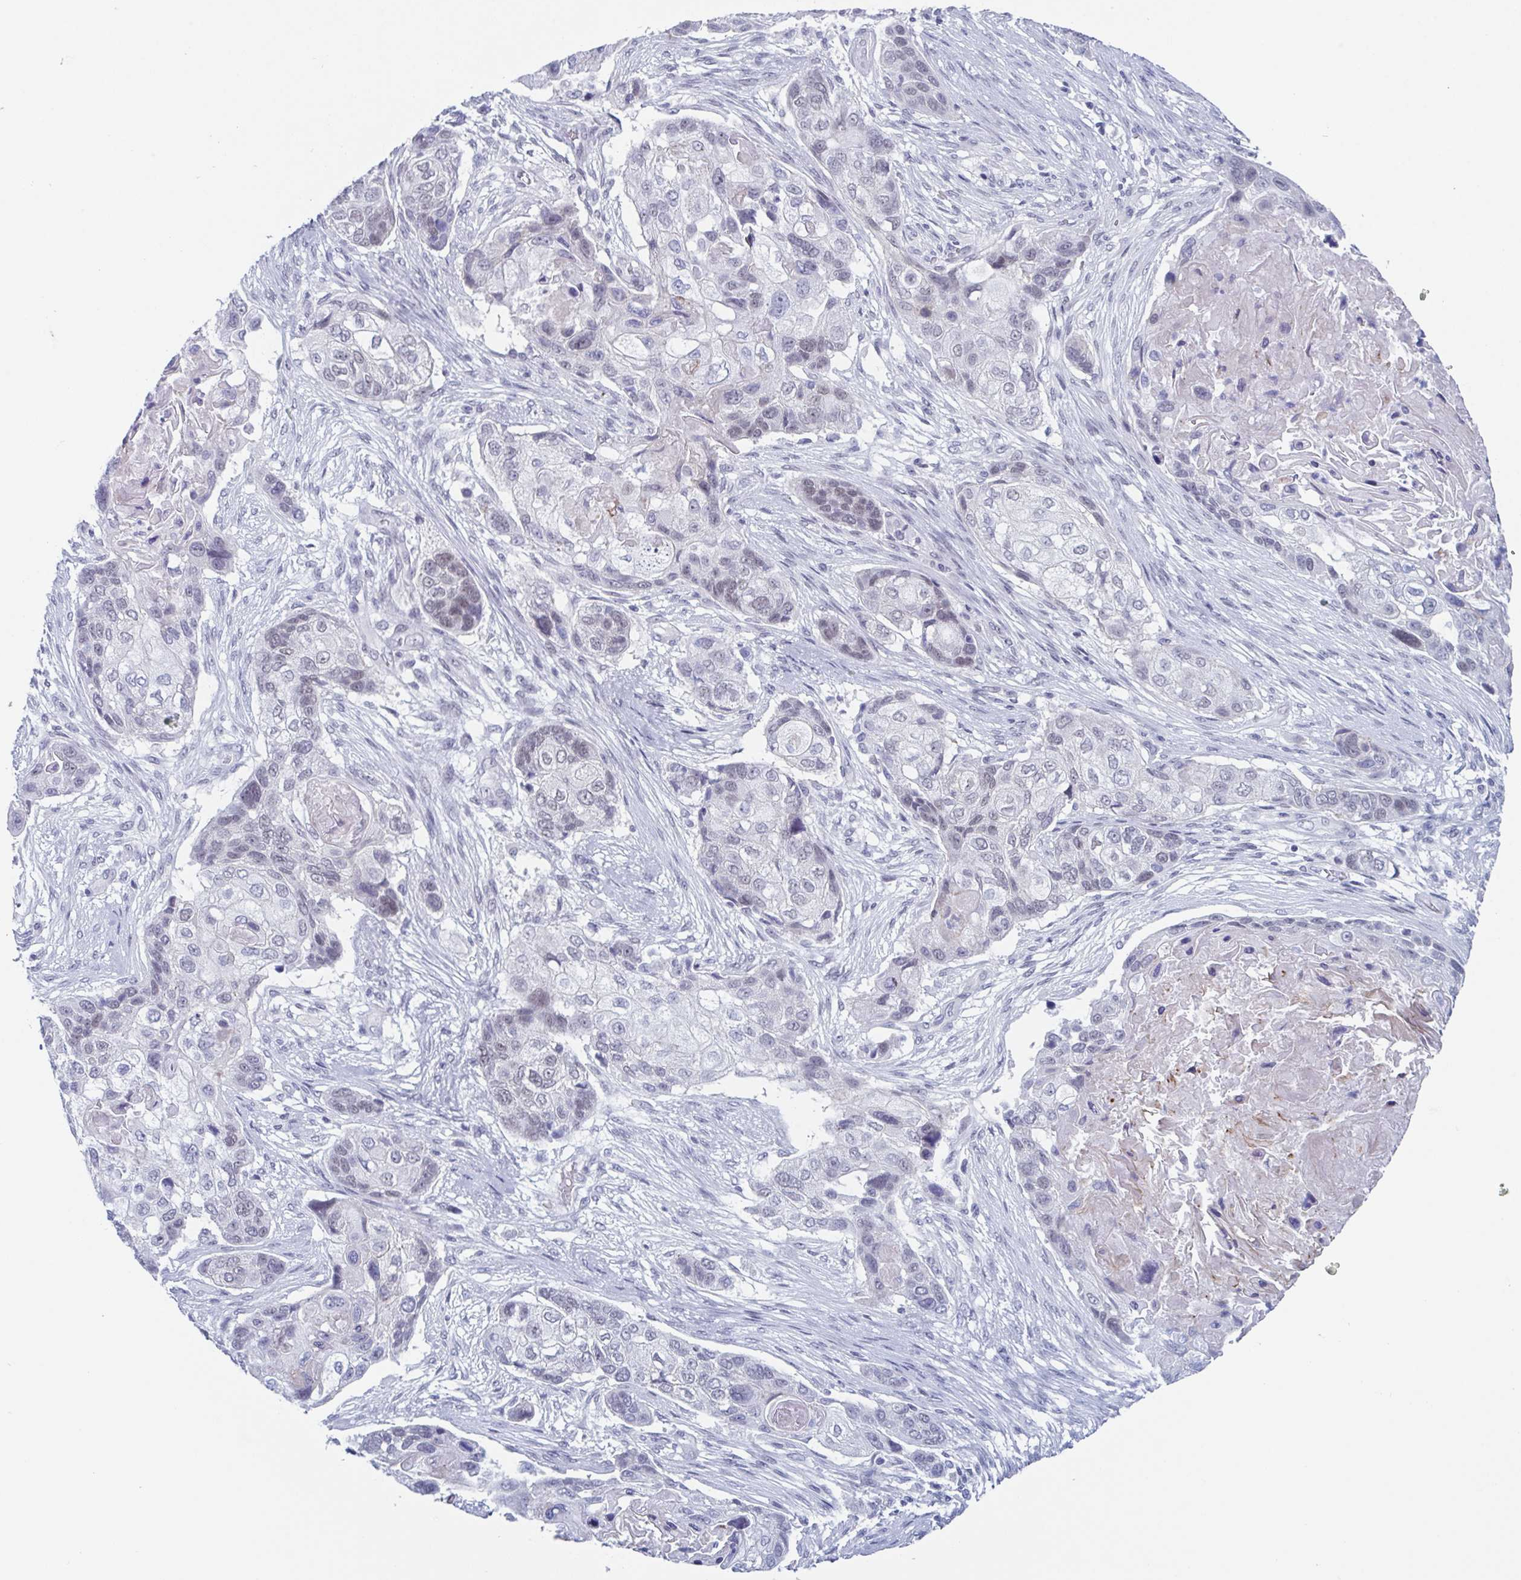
{"staining": {"intensity": "negative", "quantity": "none", "location": "none"}, "tissue": "lung cancer", "cell_type": "Tumor cells", "image_type": "cancer", "snomed": [{"axis": "morphology", "description": "Squamous cell carcinoma, NOS"}, {"axis": "topography", "description": "Lung"}], "caption": "Tumor cells are negative for brown protein staining in lung cancer.", "gene": "ZFP64", "patient": {"sex": "male", "age": 69}}